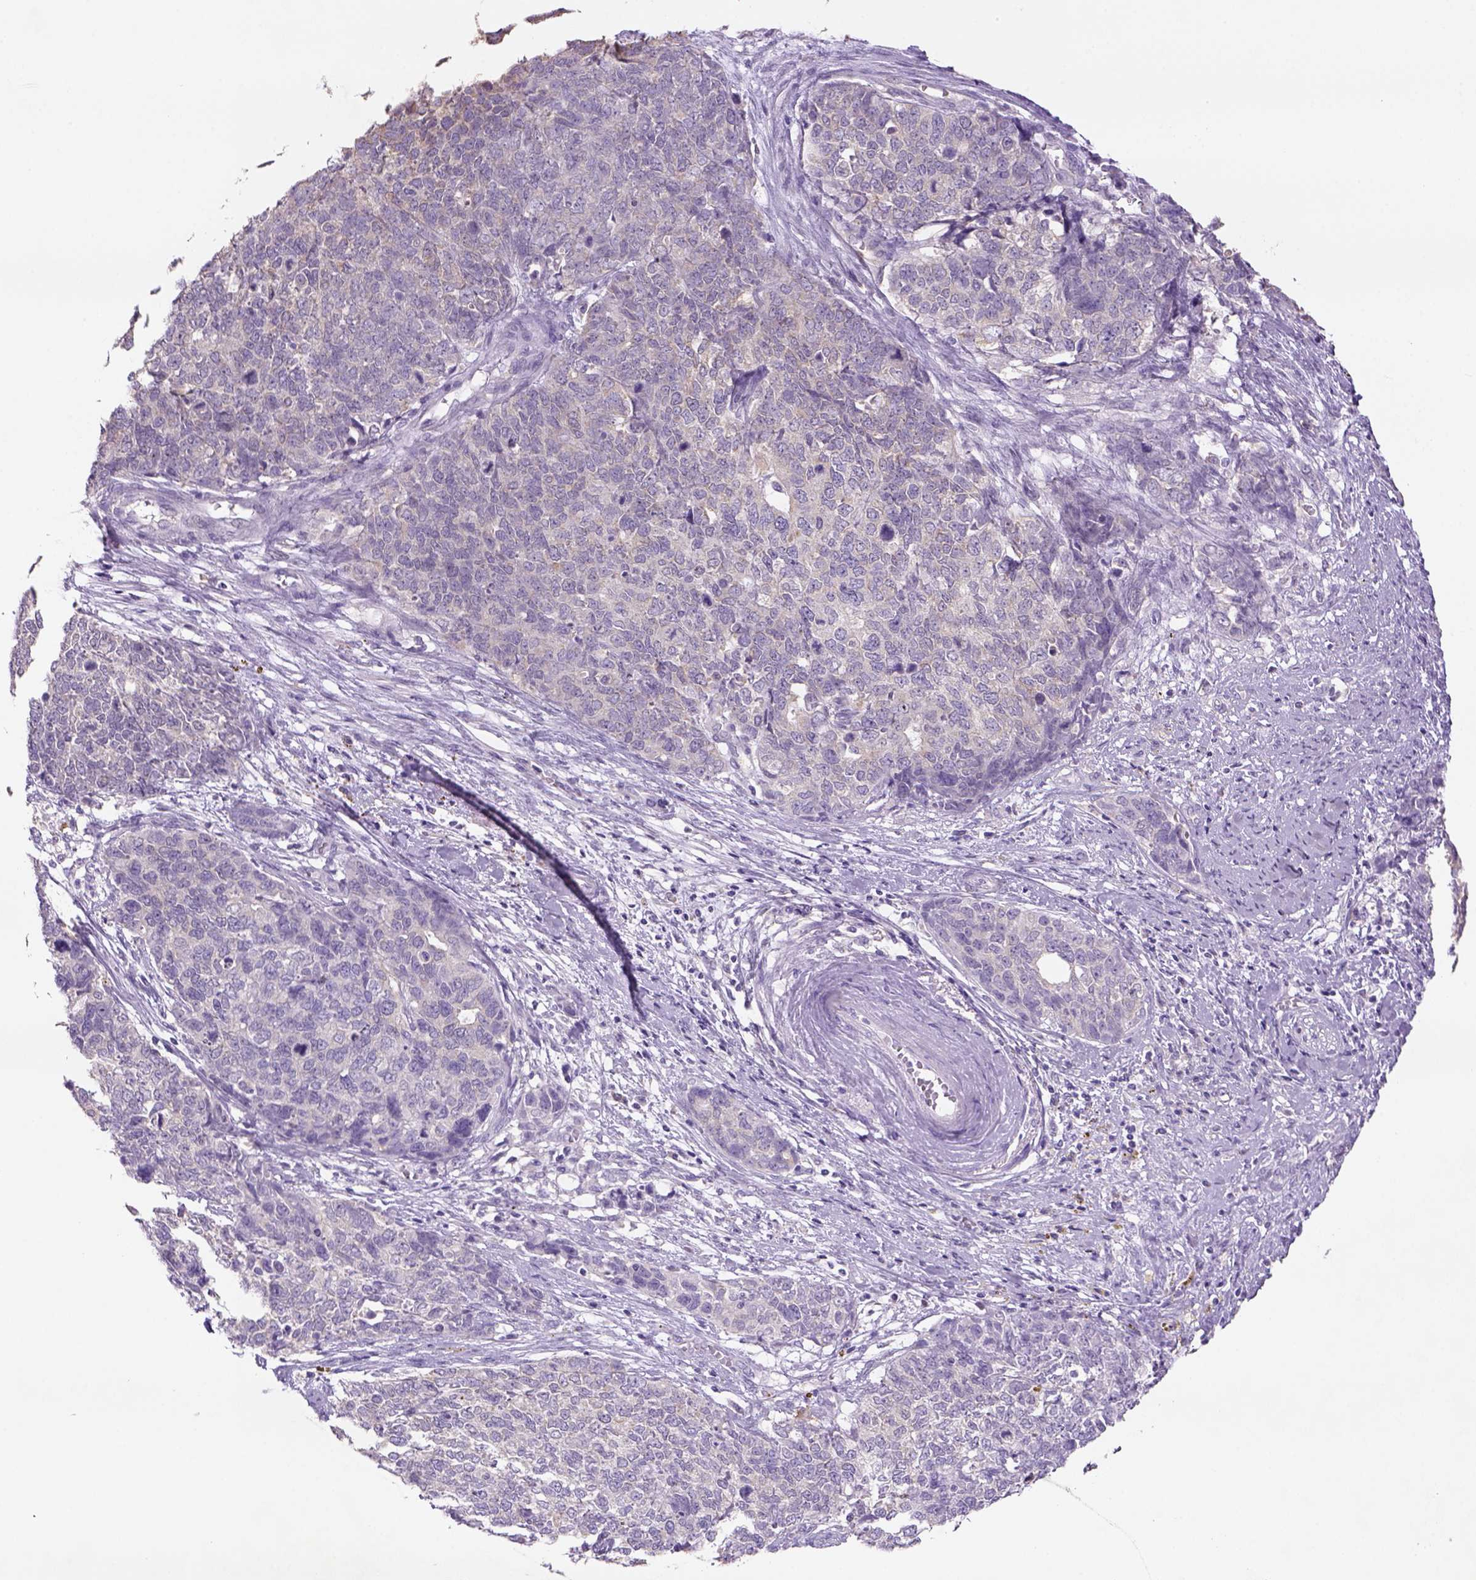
{"staining": {"intensity": "negative", "quantity": "none", "location": "none"}, "tissue": "cervical cancer", "cell_type": "Tumor cells", "image_type": "cancer", "snomed": [{"axis": "morphology", "description": "Squamous cell carcinoma, NOS"}, {"axis": "topography", "description": "Cervix"}], "caption": "A high-resolution image shows IHC staining of cervical cancer (squamous cell carcinoma), which shows no significant positivity in tumor cells.", "gene": "NAALAD2", "patient": {"sex": "female", "age": 63}}